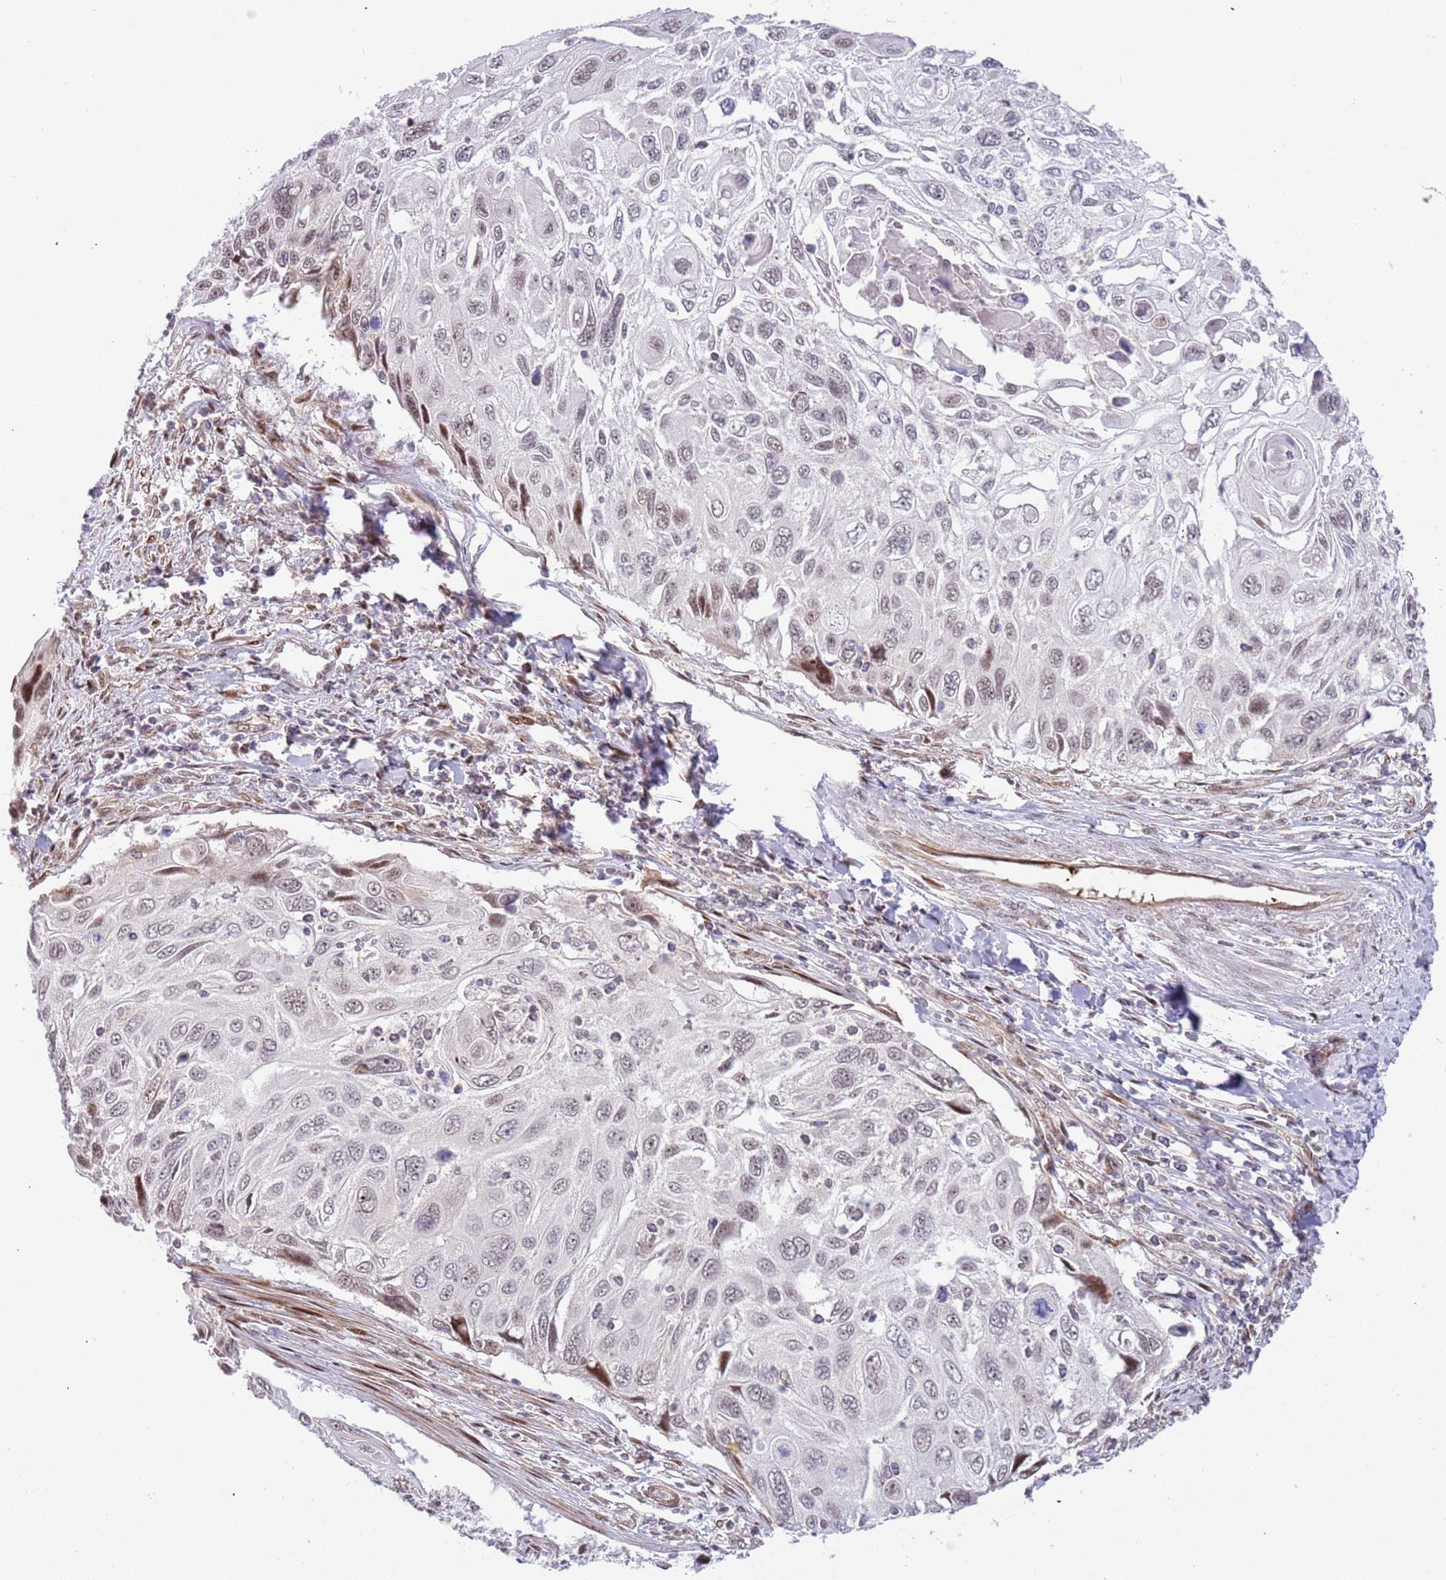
{"staining": {"intensity": "weak", "quantity": ">75%", "location": "nuclear"}, "tissue": "cervical cancer", "cell_type": "Tumor cells", "image_type": "cancer", "snomed": [{"axis": "morphology", "description": "Squamous cell carcinoma, NOS"}, {"axis": "topography", "description": "Cervix"}], "caption": "IHC staining of cervical cancer, which displays low levels of weak nuclear positivity in approximately >75% of tumor cells indicating weak nuclear protein staining. The staining was performed using DAB (3,3'-diaminobenzidine) (brown) for protein detection and nuclei were counterstained in hematoxylin (blue).", "gene": "LRMDA", "patient": {"sex": "female", "age": 70}}